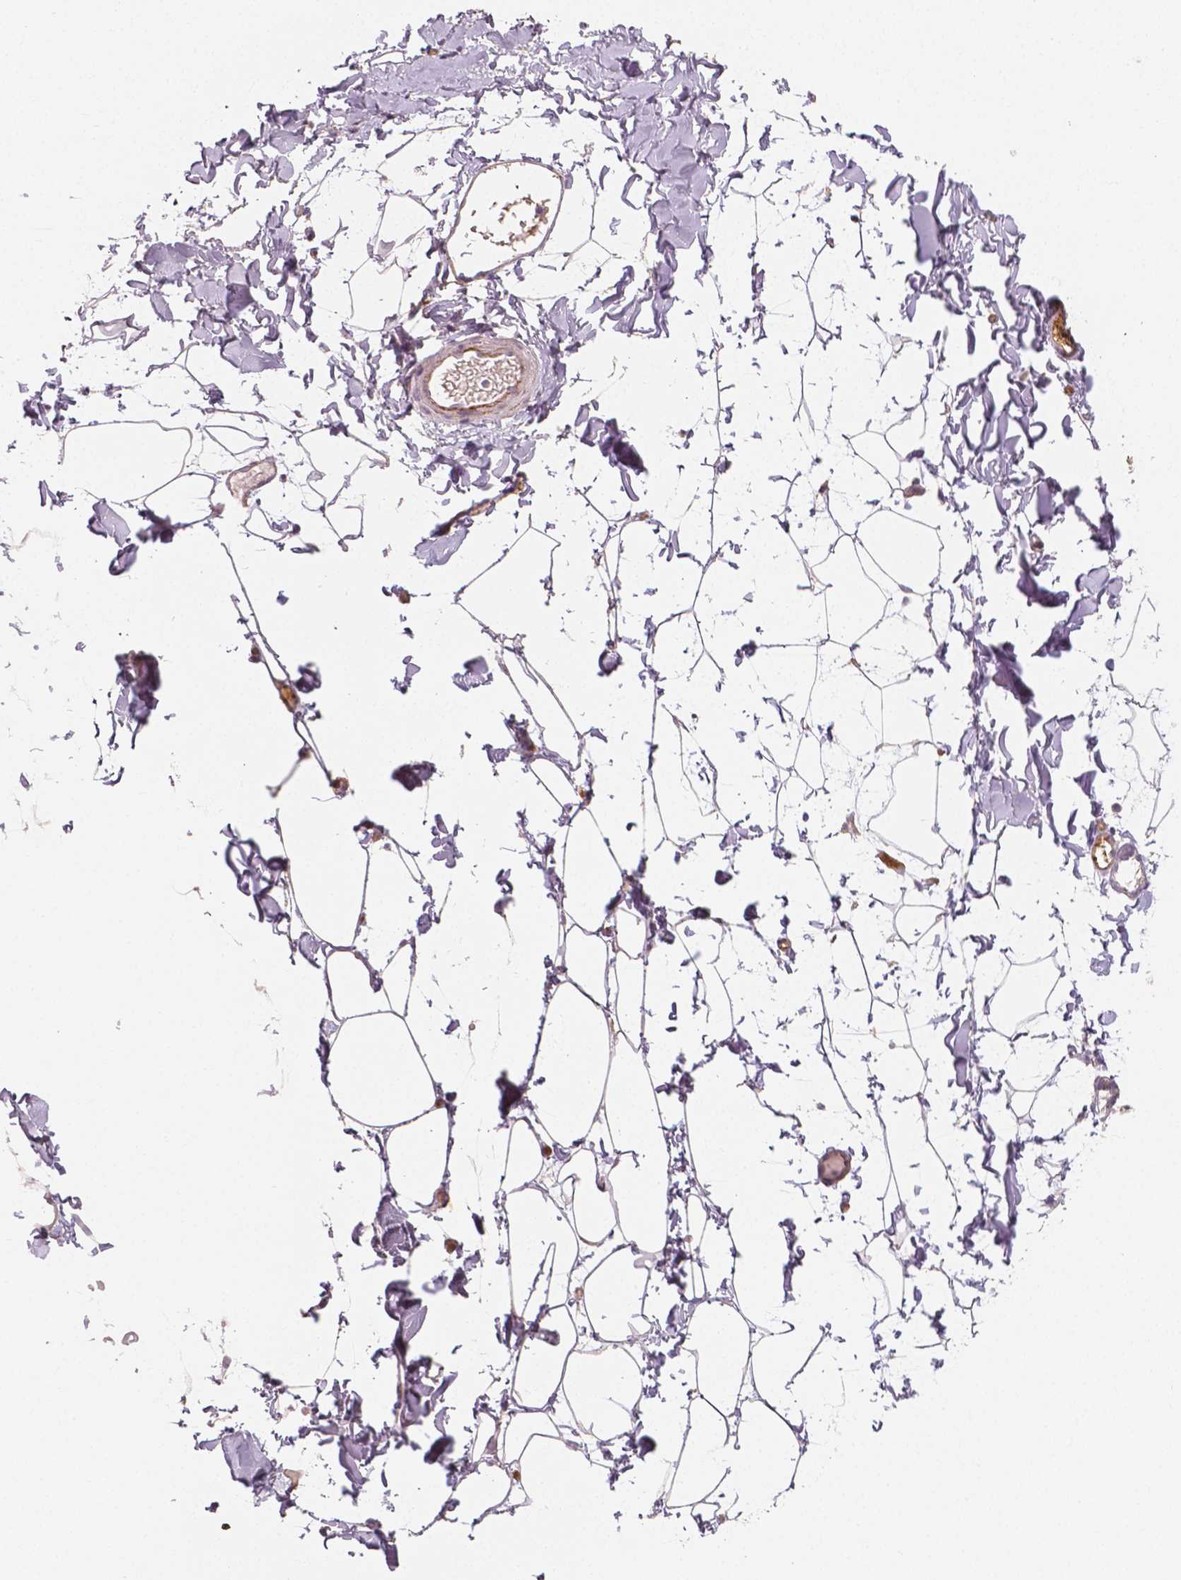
{"staining": {"intensity": "negative", "quantity": "none", "location": "none"}, "tissue": "adipose tissue", "cell_type": "Adipocytes", "image_type": "normal", "snomed": [{"axis": "morphology", "description": "Normal tissue, NOS"}, {"axis": "topography", "description": "Gallbladder"}, {"axis": "topography", "description": "Peripheral nerve tissue"}], "caption": "The histopathology image exhibits no significant expression in adipocytes of adipose tissue.", "gene": "APOA4", "patient": {"sex": "female", "age": 45}}